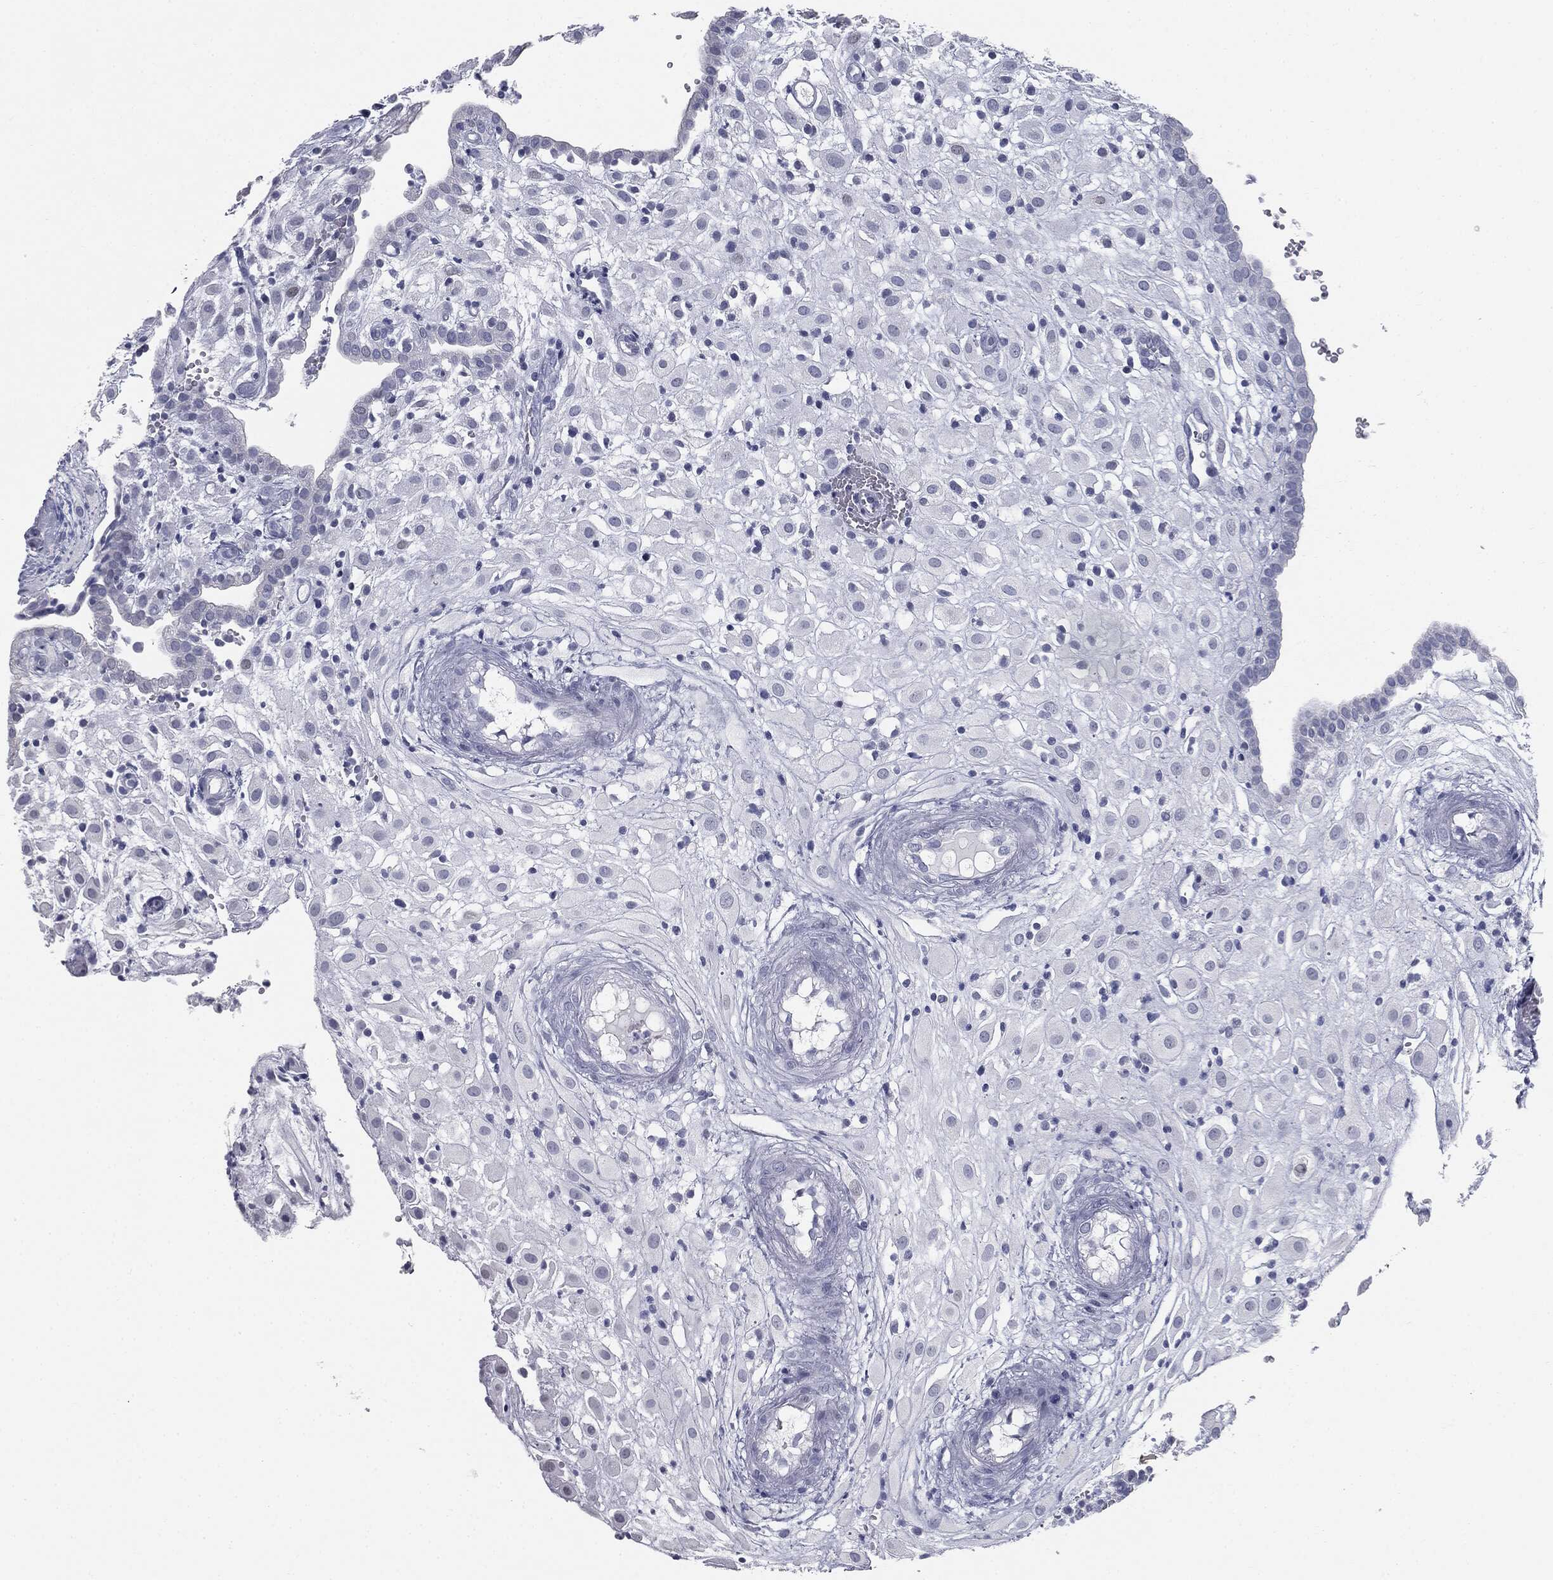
{"staining": {"intensity": "negative", "quantity": "none", "location": "none"}, "tissue": "placenta", "cell_type": "Decidual cells", "image_type": "normal", "snomed": [{"axis": "morphology", "description": "Normal tissue, NOS"}, {"axis": "topography", "description": "Placenta"}], "caption": "Human placenta stained for a protein using IHC demonstrates no expression in decidual cells.", "gene": "TPO", "patient": {"sex": "female", "age": 24}}